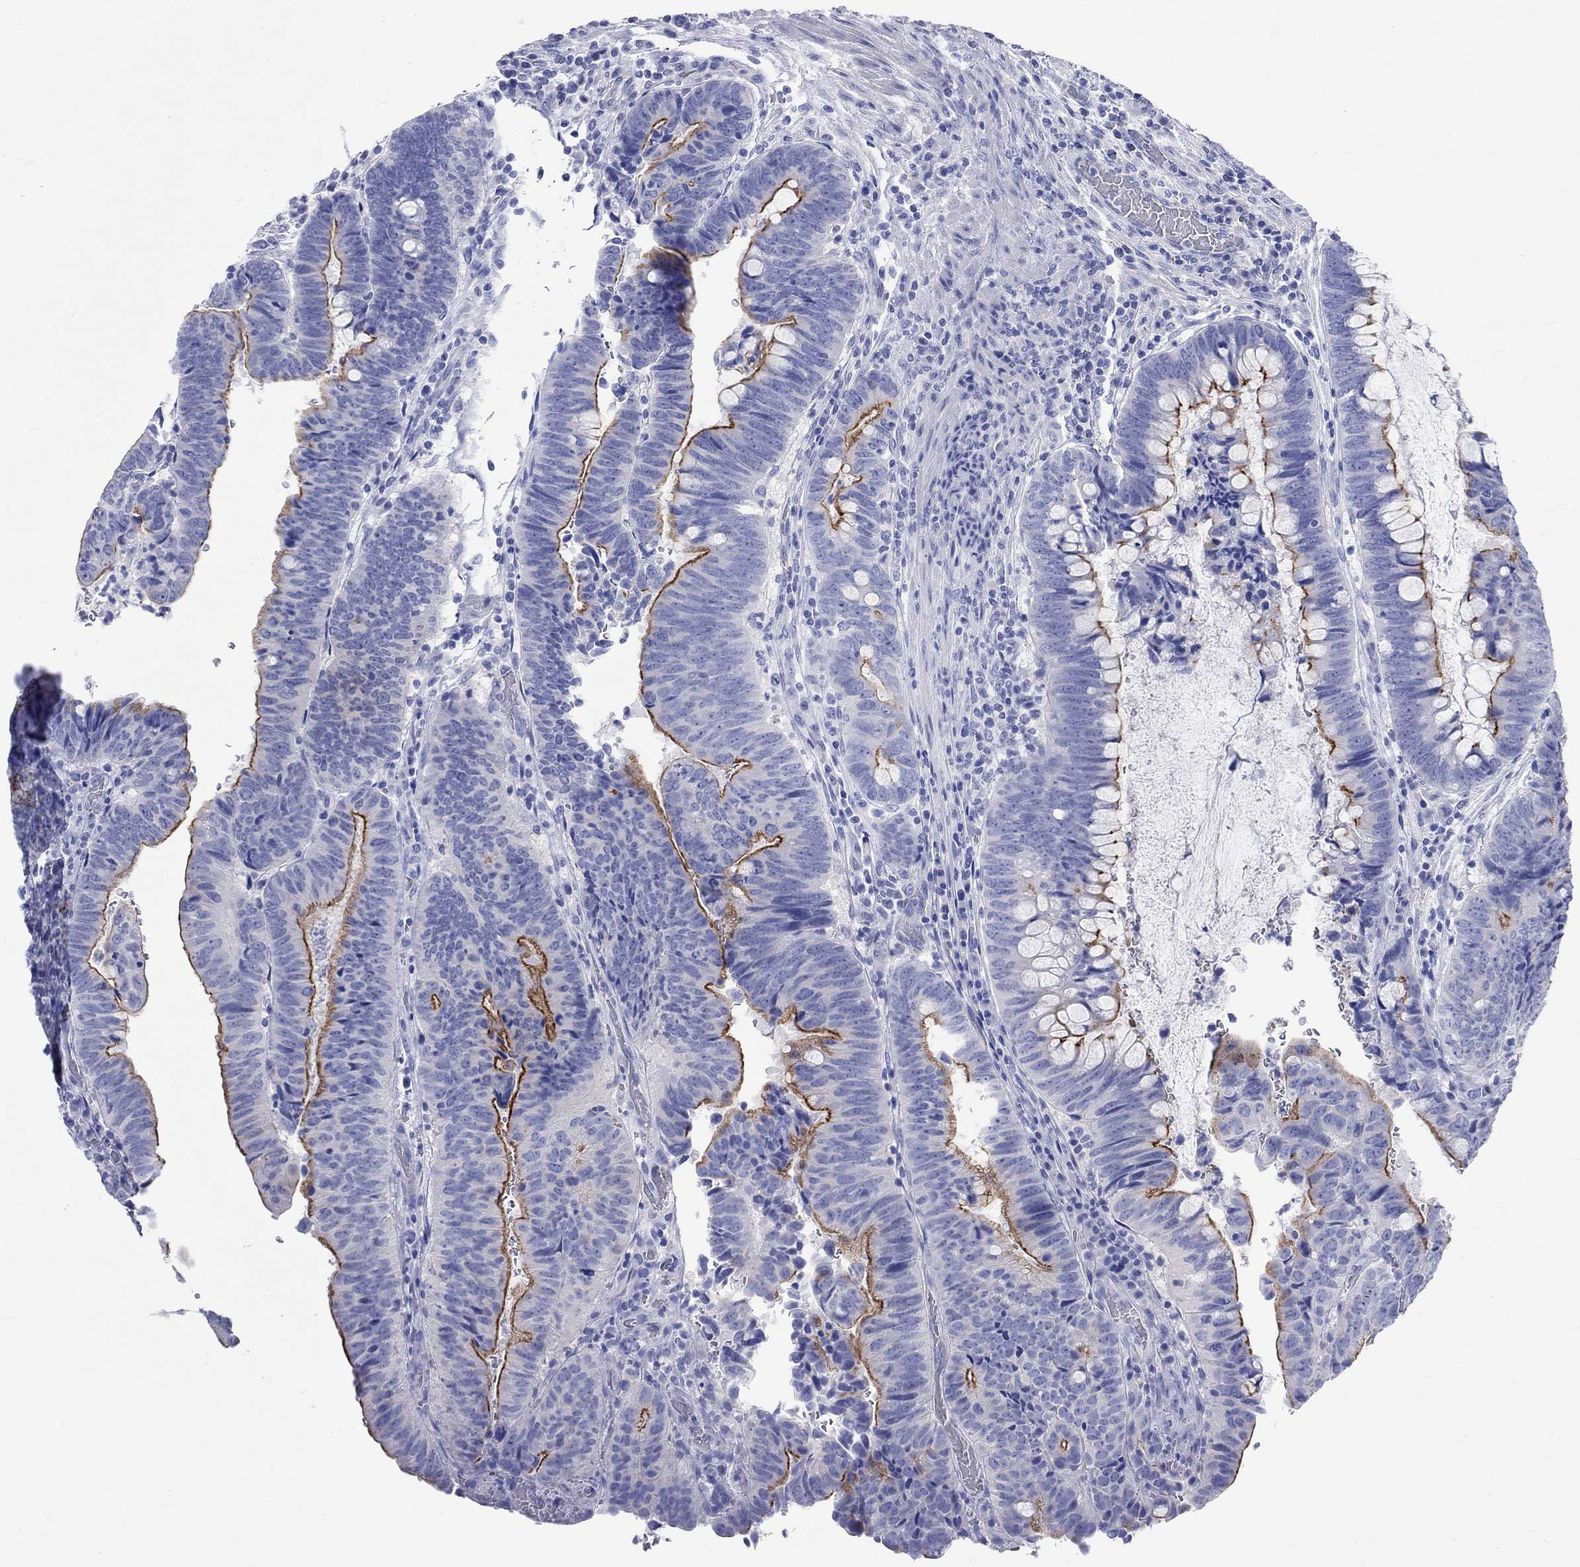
{"staining": {"intensity": "strong", "quantity": "<25%", "location": "cytoplasmic/membranous"}, "tissue": "colorectal cancer", "cell_type": "Tumor cells", "image_type": "cancer", "snomed": [{"axis": "morphology", "description": "Normal tissue, NOS"}, {"axis": "morphology", "description": "Adenocarcinoma, NOS"}, {"axis": "topography", "description": "Rectum"}], "caption": "Human colorectal cancer stained for a protein (brown) exhibits strong cytoplasmic/membranous positive expression in about <25% of tumor cells.", "gene": "SPATA9", "patient": {"sex": "male", "age": 92}}